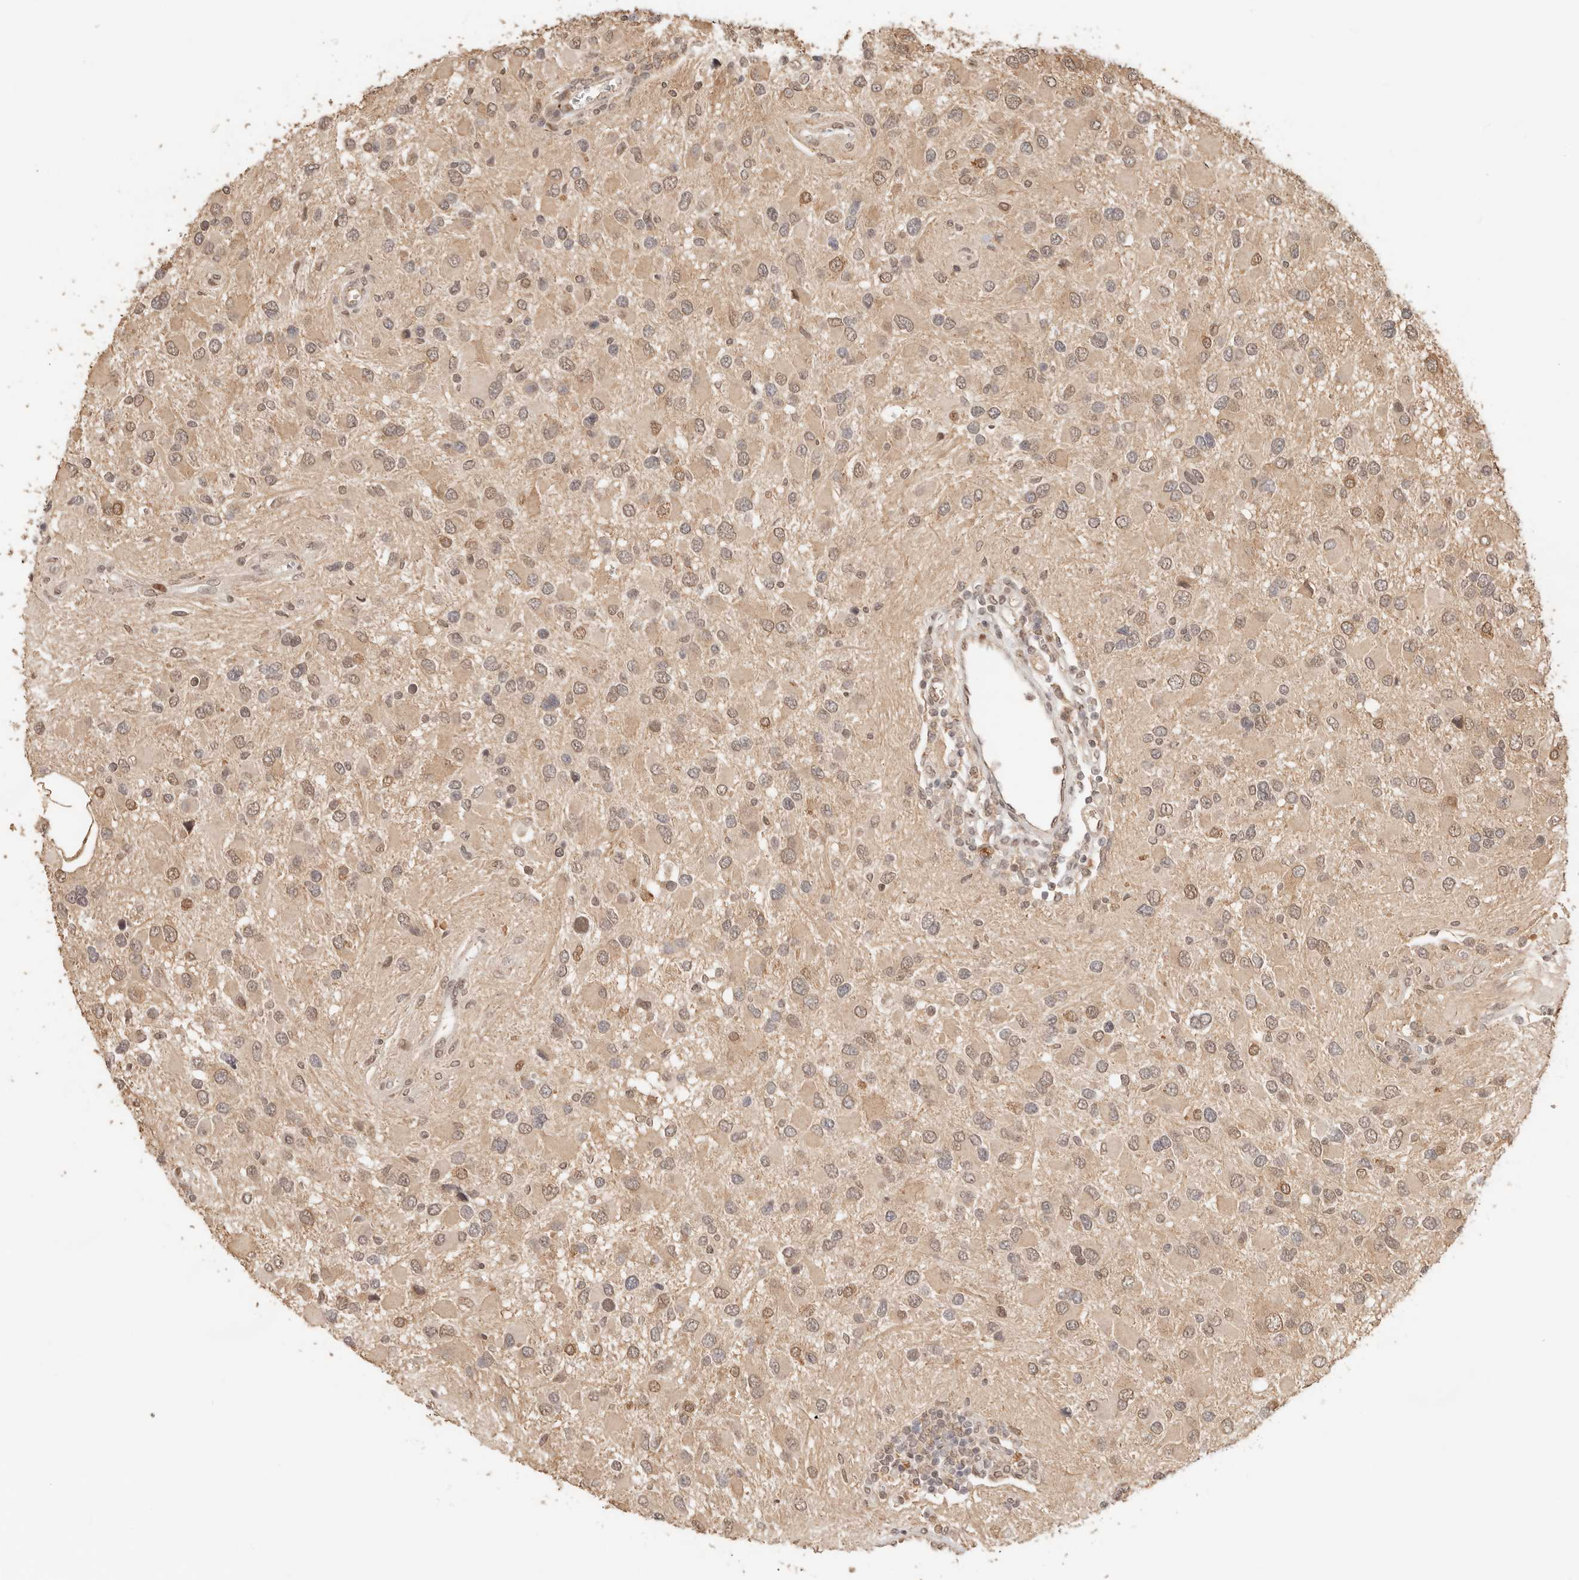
{"staining": {"intensity": "weak", "quantity": "25%-75%", "location": "nuclear"}, "tissue": "glioma", "cell_type": "Tumor cells", "image_type": "cancer", "snomed": [{"axis": "morphology", "description": "Glioma, malignant, High grade"}, {"axis": "topography", "description": "Brain"}], "caption": "High-magnification brightfield microscopy of high-grade glioma (malignant) stained with DAB (brown) and counterstained with hematoxylin (blue). tumor cells exhibit weak nuclear staining is identified in approximately25%-75% of cells.", "gene": "NPAS2", "patient": {"sex": "male", "age": 53}}